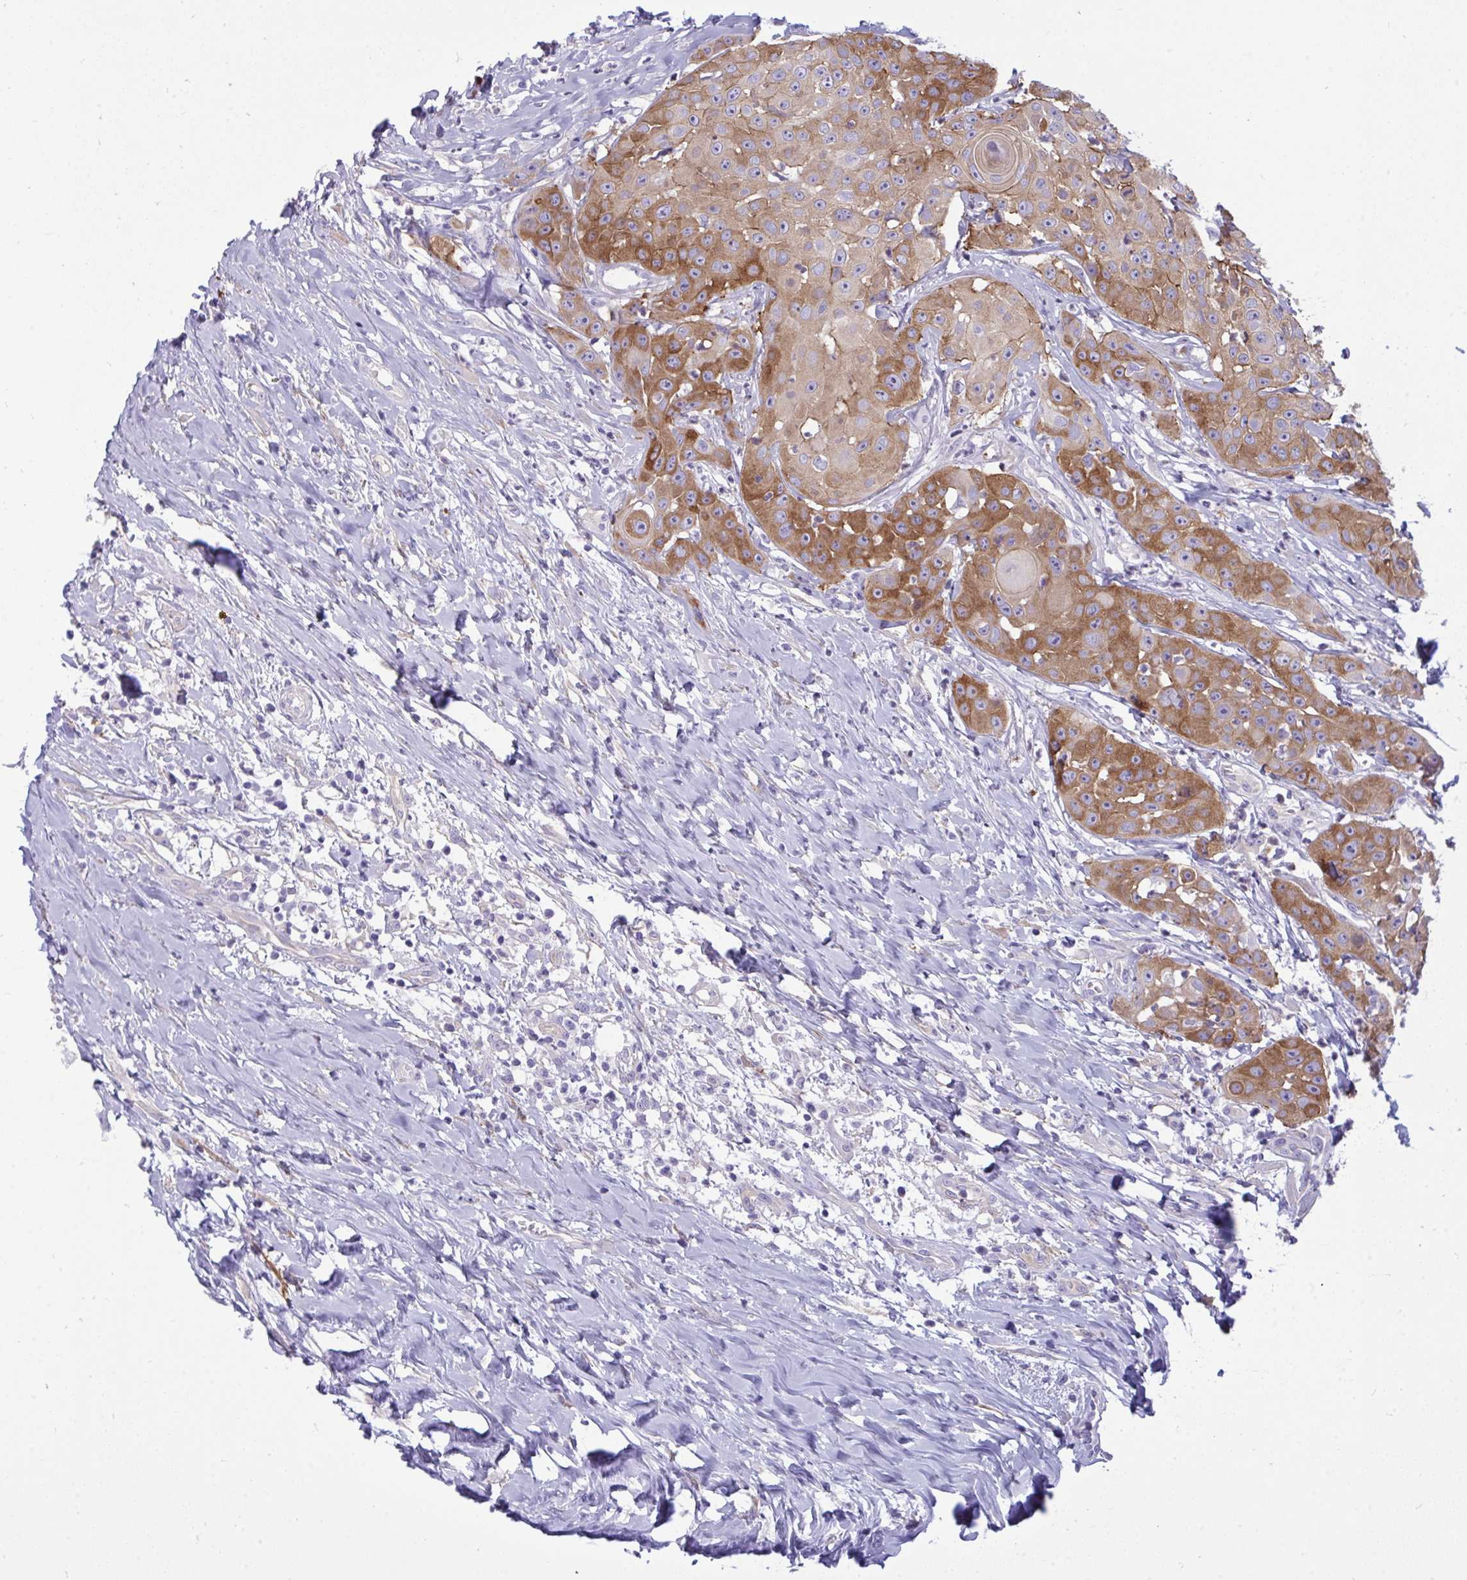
{"staining": {"intensity": "moderate", "quantity": "25%-75%", "location": "cytoplasmic/membranous"}, "tissue": "head and neck cancer", "cell_type": "Tumor cells", "image_type": "cancer", "snomed": [{"axis": "morphology", "description": "Squamous cell carcinoma, NOS"}, {"axis": "topography", "description": "Head-Neck"}], "caption": "The micrograph reveals immunohistochemical staining of squamous cell carcinoma (head and neck). There is moderate cytoplasmic/membranous staining is seen in about 25%-75% of tumor cells. Immunohistochemistry stains the protein in brown and the nuclei are stained blue.", "gene": "MYH10", "patient": {"sex": "male", "age": 83}}